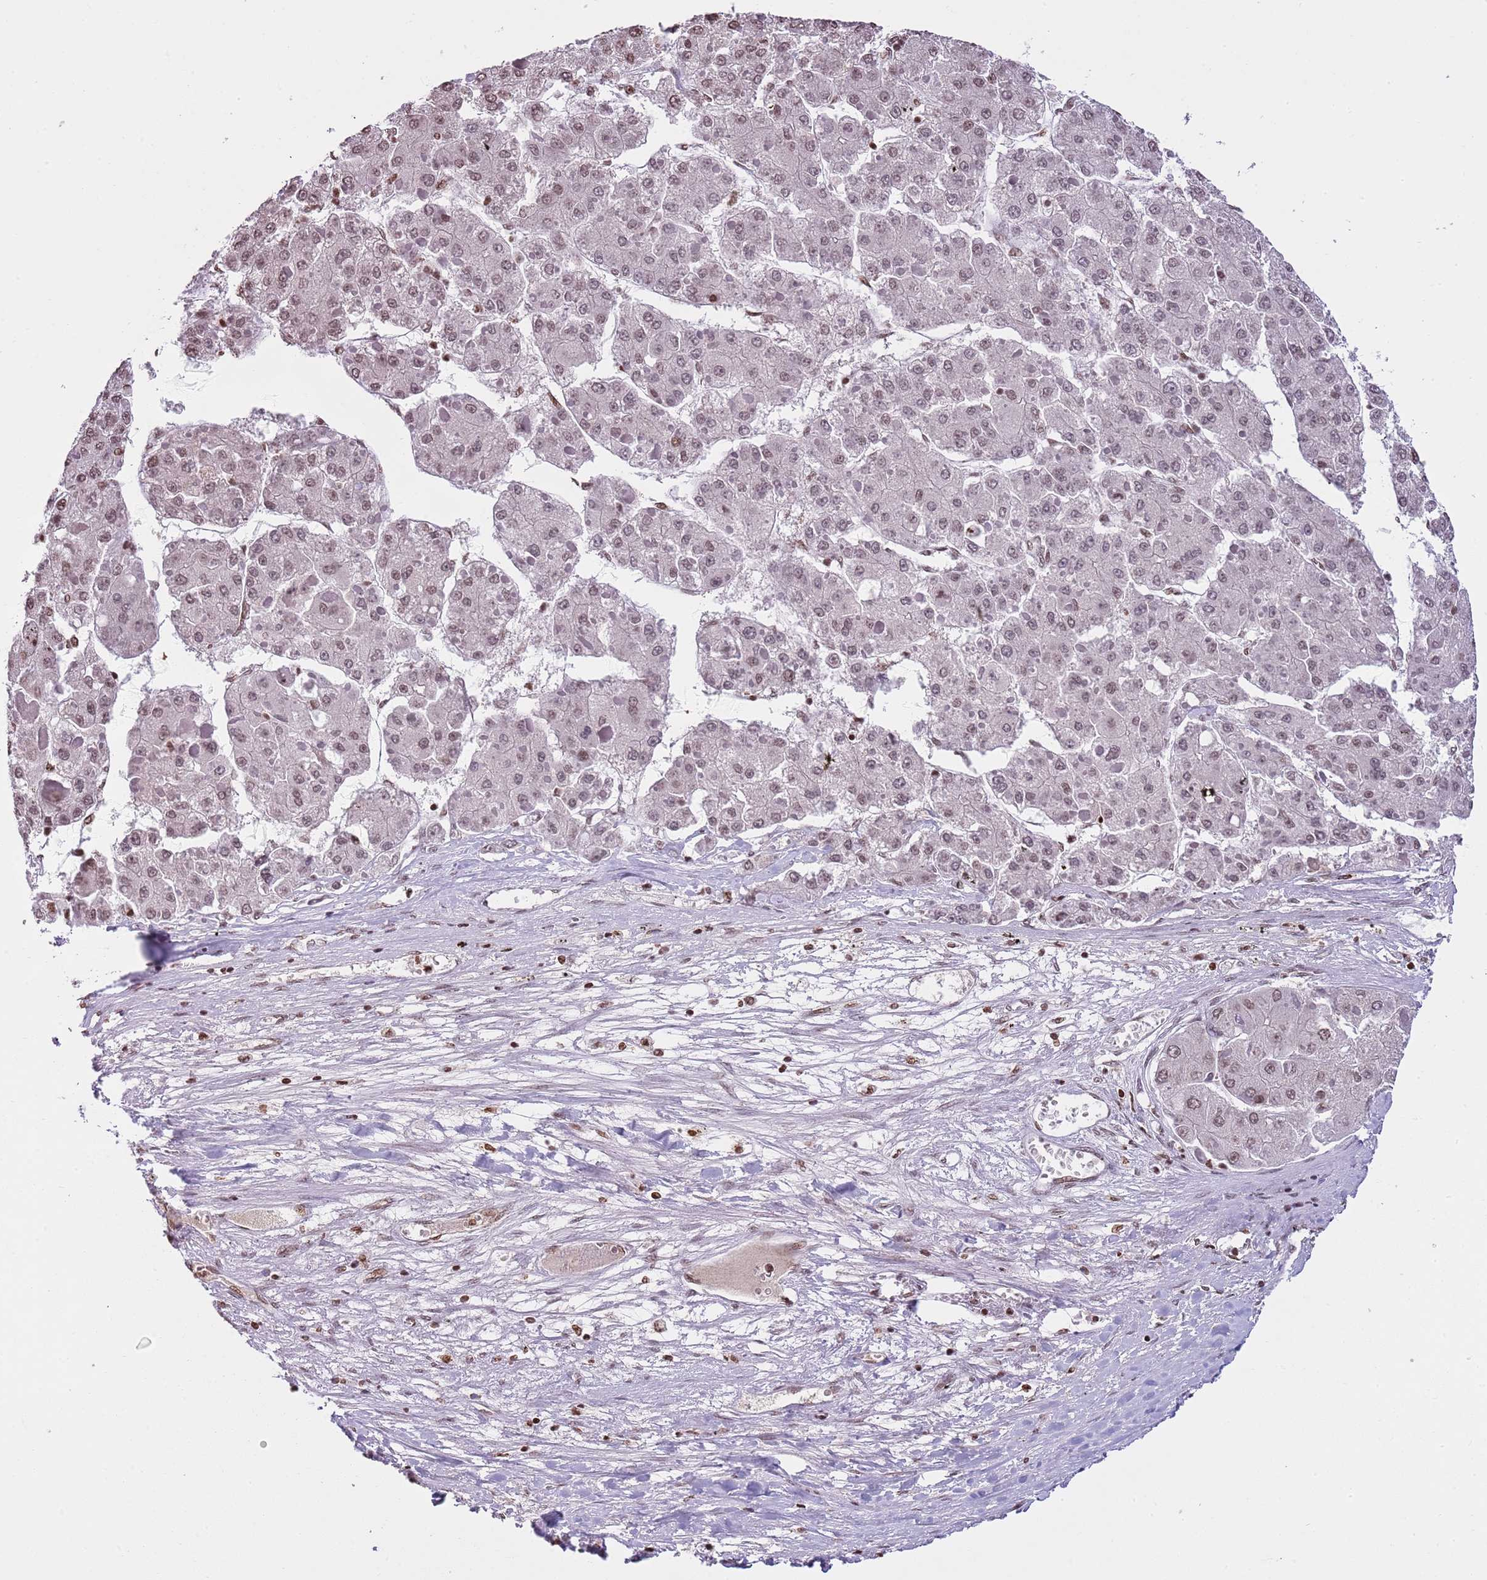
{"staining": {"intensity": "moderate", "quantity": ">75%", "location": "nuclear"}, "tissue": "liver cancer", "cell_type": "Tumor cells", "image_type": "cancer", "snomed": [{"axis": "morphology", "description": "Carcinoma, Hepatocellular, NOS"}, {"axis": "topography", "description": "Liver"}], "caption": "Brown immunohistochemical staining in human liver hepatocellular carcinoma demonstrates moderate nuclear expression in approximately >75% of tumor cells.", "gene": "KPNA3", "patient": {"sex": "female", "age": 73}}